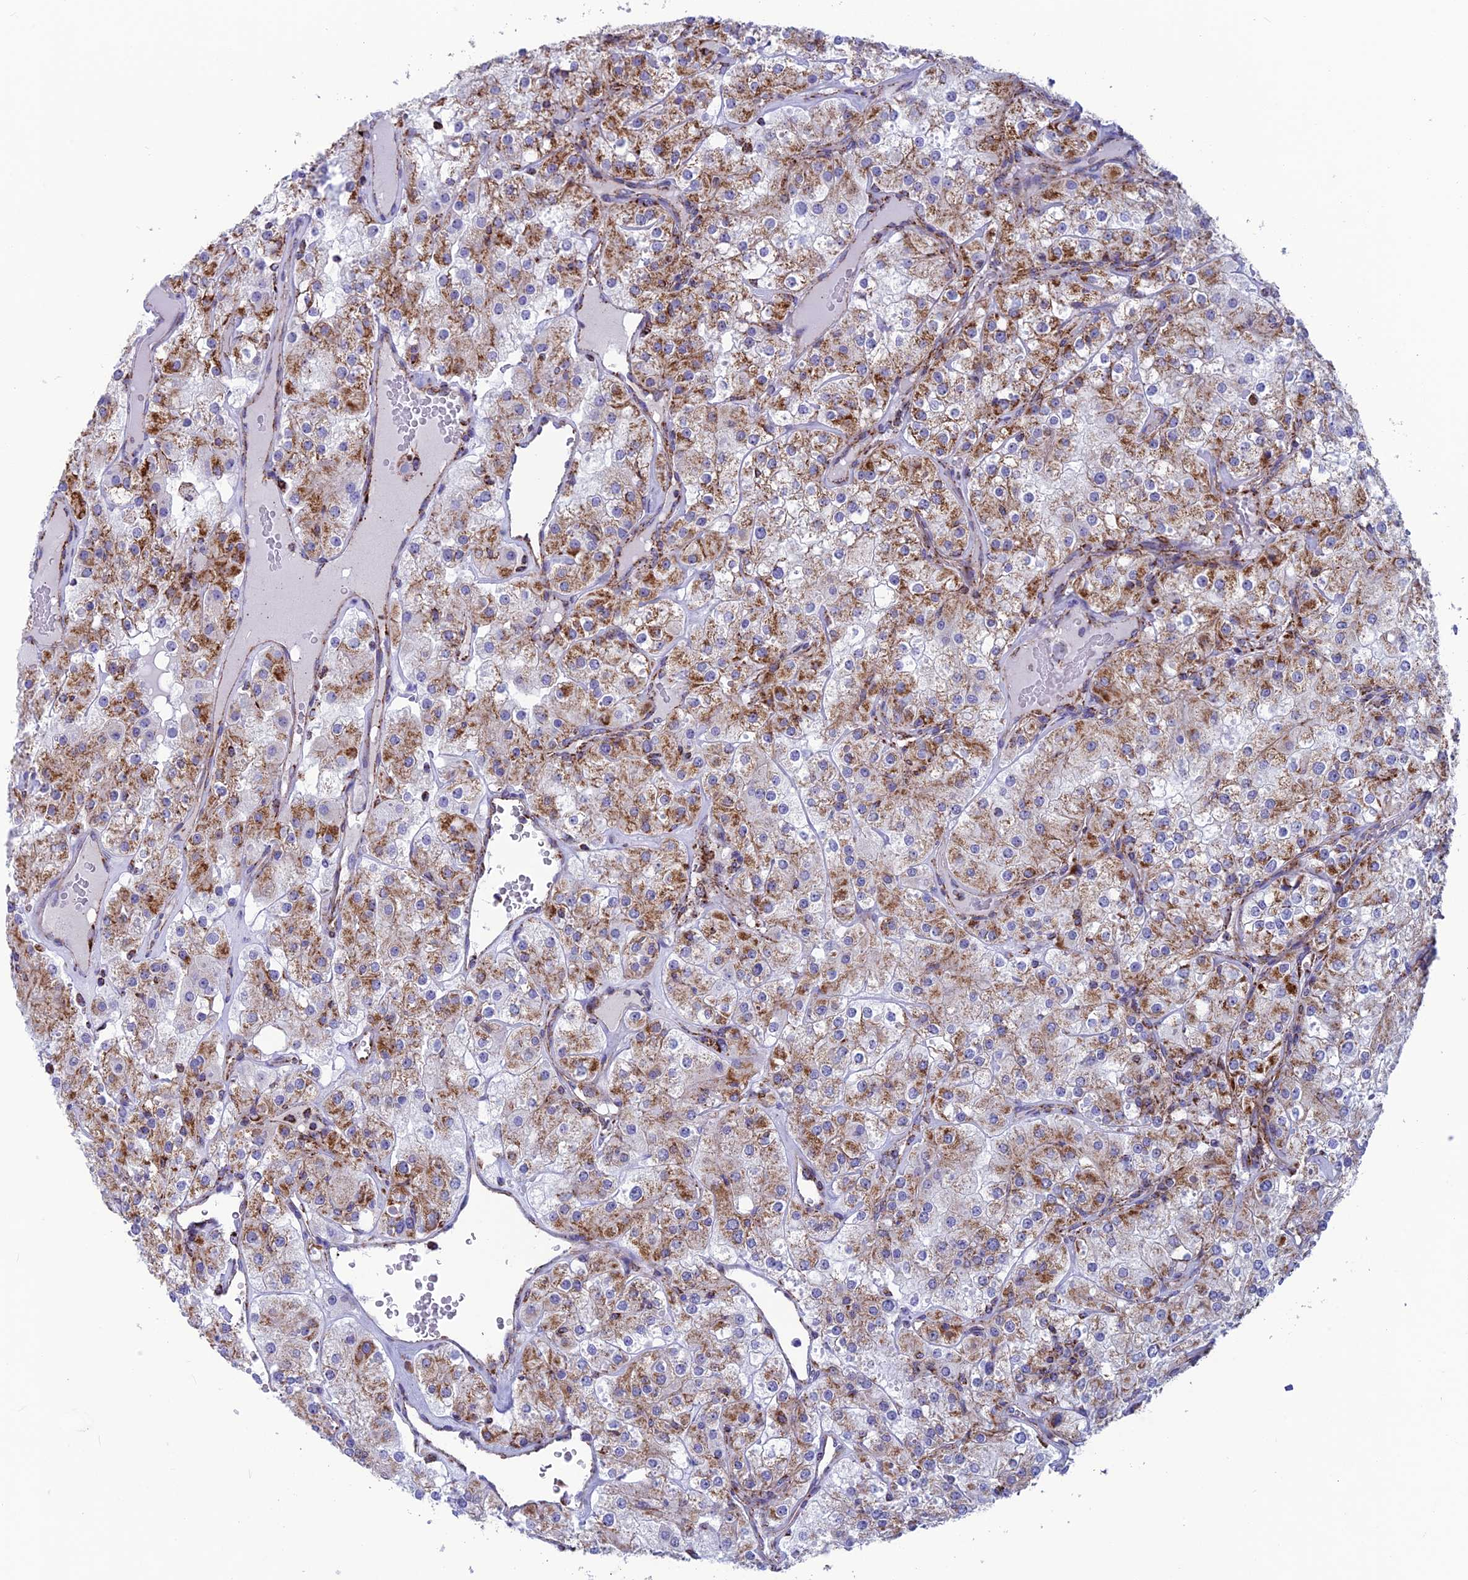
{"staining": {"intensity": "moderate", "quantity": "25%-75%", "location": "cytoplasmic/membranous"}, "tissue": "renal cancer", "cell_type": "Tumor cells", "image_type": "cancer", "snomed": [{"axis": "morphology", "description": "Adenocarcinoma, NOS"}, {"axis": "topography", "description": "Kidney"}], "caption": "Protein staining by IHC displays moderate cytoplasmic/membranous expression in approximately 25%-75% of tumor cells in renal cancer (adenocarcinoma). Using DAB (3,3'-diaminobenzidine) (brown) and hematoxylin (blue) stains, captured at high magnification using brightfield microscopy.", "gene": "MRPS18B", "patient": {"sex": "male", "age": 77}}